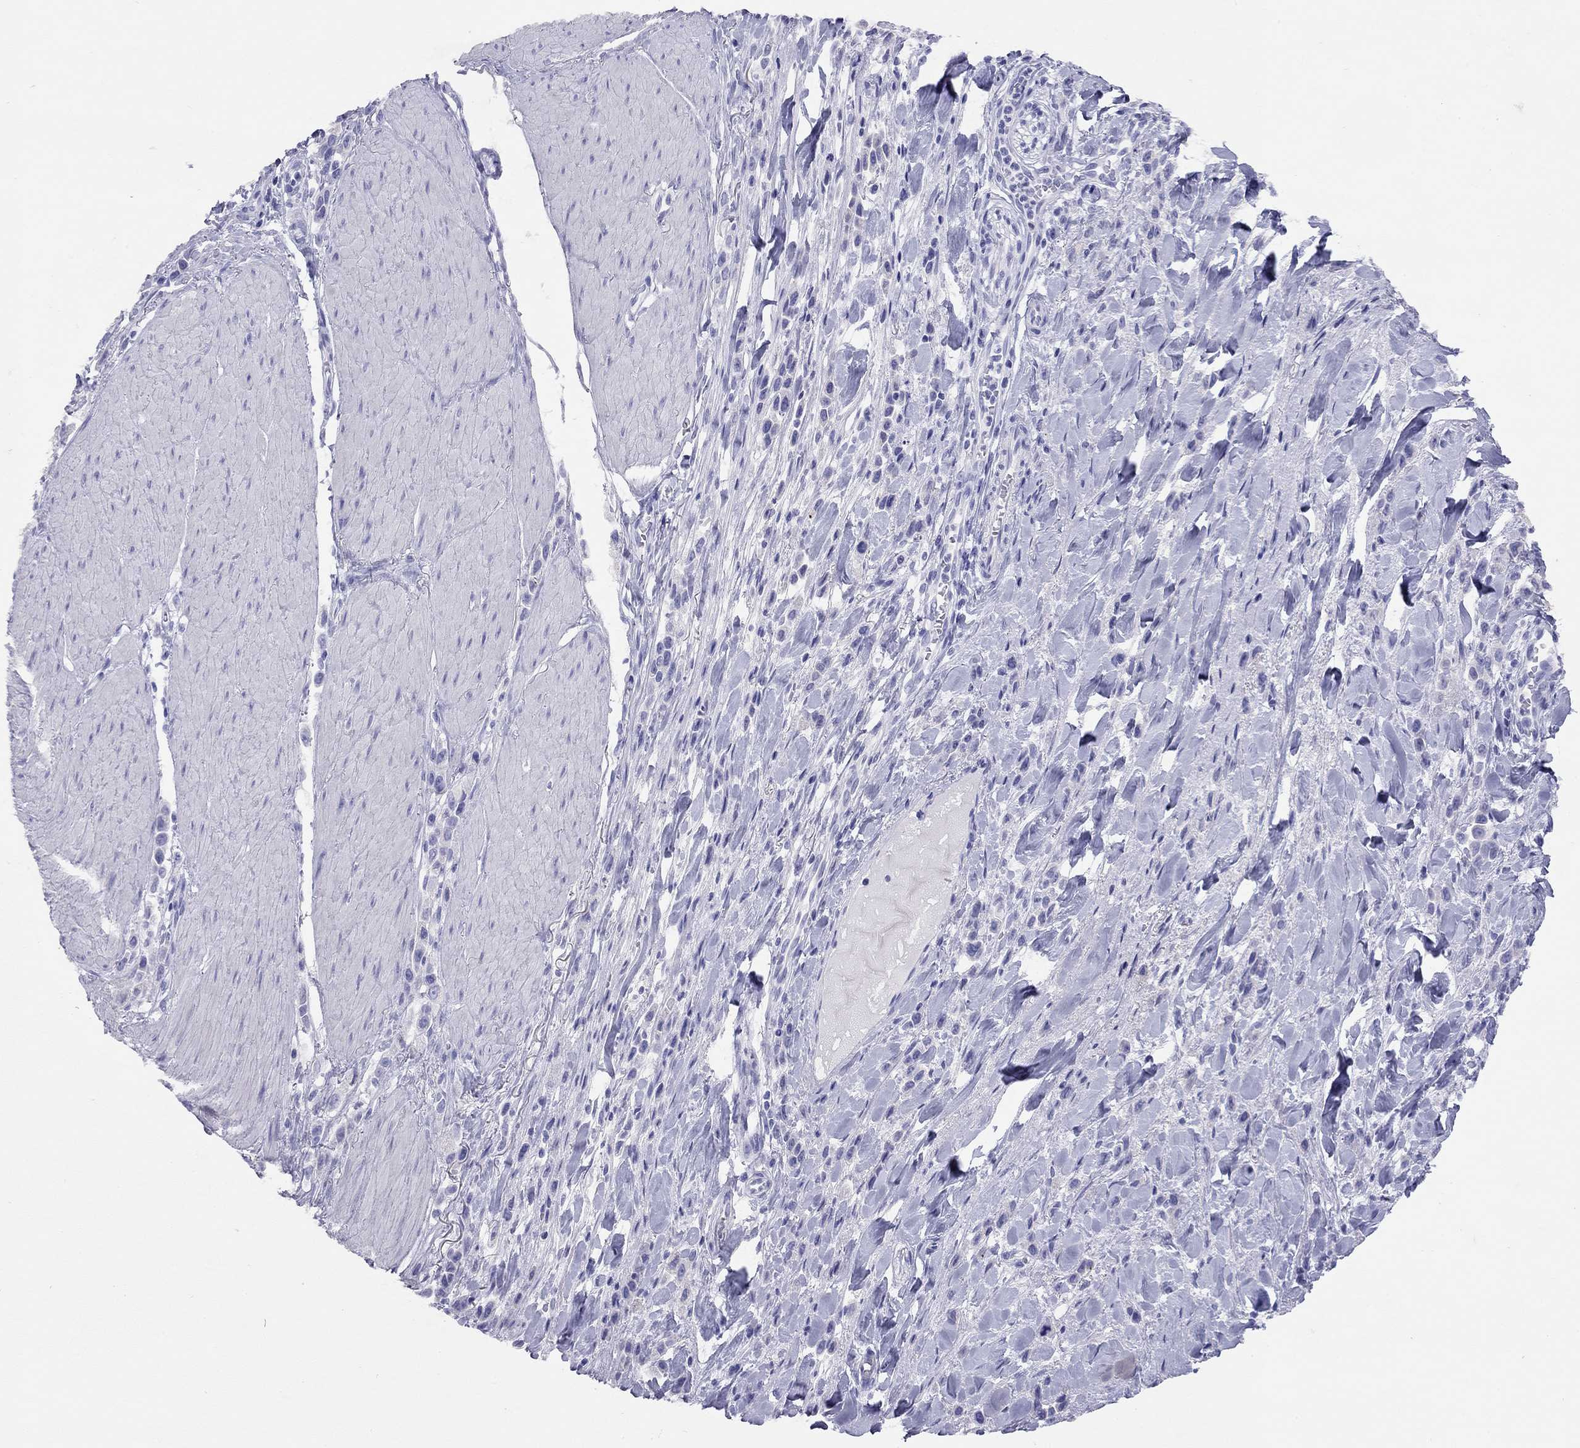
{"staining": {"intensity": "negative", "quantity": "none", "location": "none"}, "tissue": "stomach cancer", "cell_type": "Tumor cells", "image_type": "cancer", "snomed": [{"axis": "morphology", "description": "Adenocarcinoma, NOS"}, {"axis": "topography", "description": "Stomach"}], "caption": "Immunohistochemistry (IHC) micrograph of stomach cancer (adenocarcinoma) stained for a protein (brown), which shows no expression in tumor cells.", "gene": "HLA-DQB2", "patient": {"sex": "male", "age": 47}}